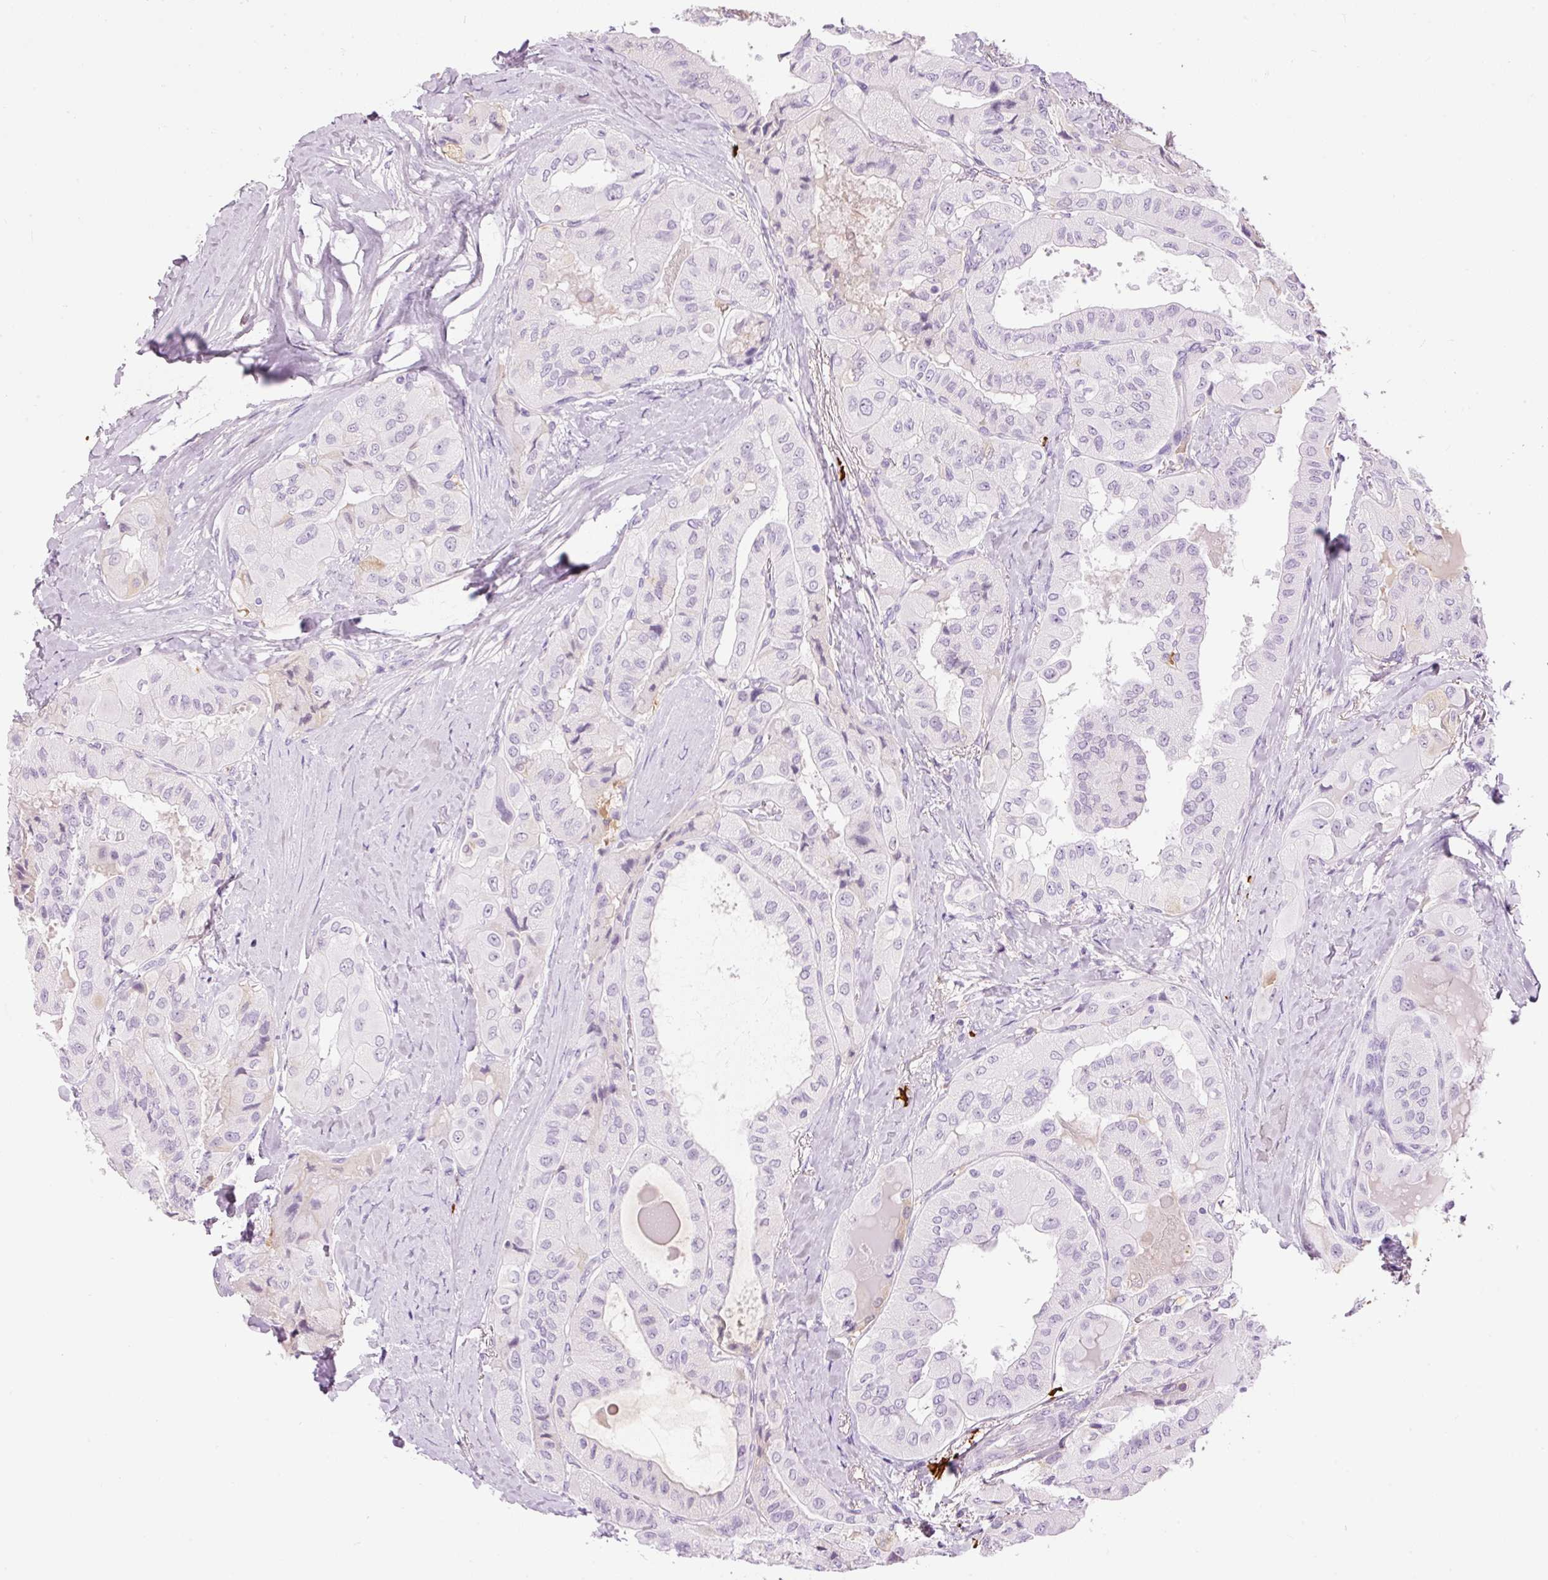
{"staining": {"intensity": "negative", "quantity": "none", "location": "none"}, "tissue": "thyroid cancer", "cell_type": "Tumor cells", "image_type": "cancer", "snomed": [{"axis": "morphology", "description": "Normal tissue, NOS"}, {"axis": "morphology", "description": "Papillary adenocarcinoma, NOS"}, {"axis": "topography", "description": "Thyroid gland"}], "caption": "Human thyroid cancer stained for a protein using immunohistochemistry displays no expression in tumor cells.", "gene": "PRPF38B", "patient": {"sex": "female", "age": 59}}